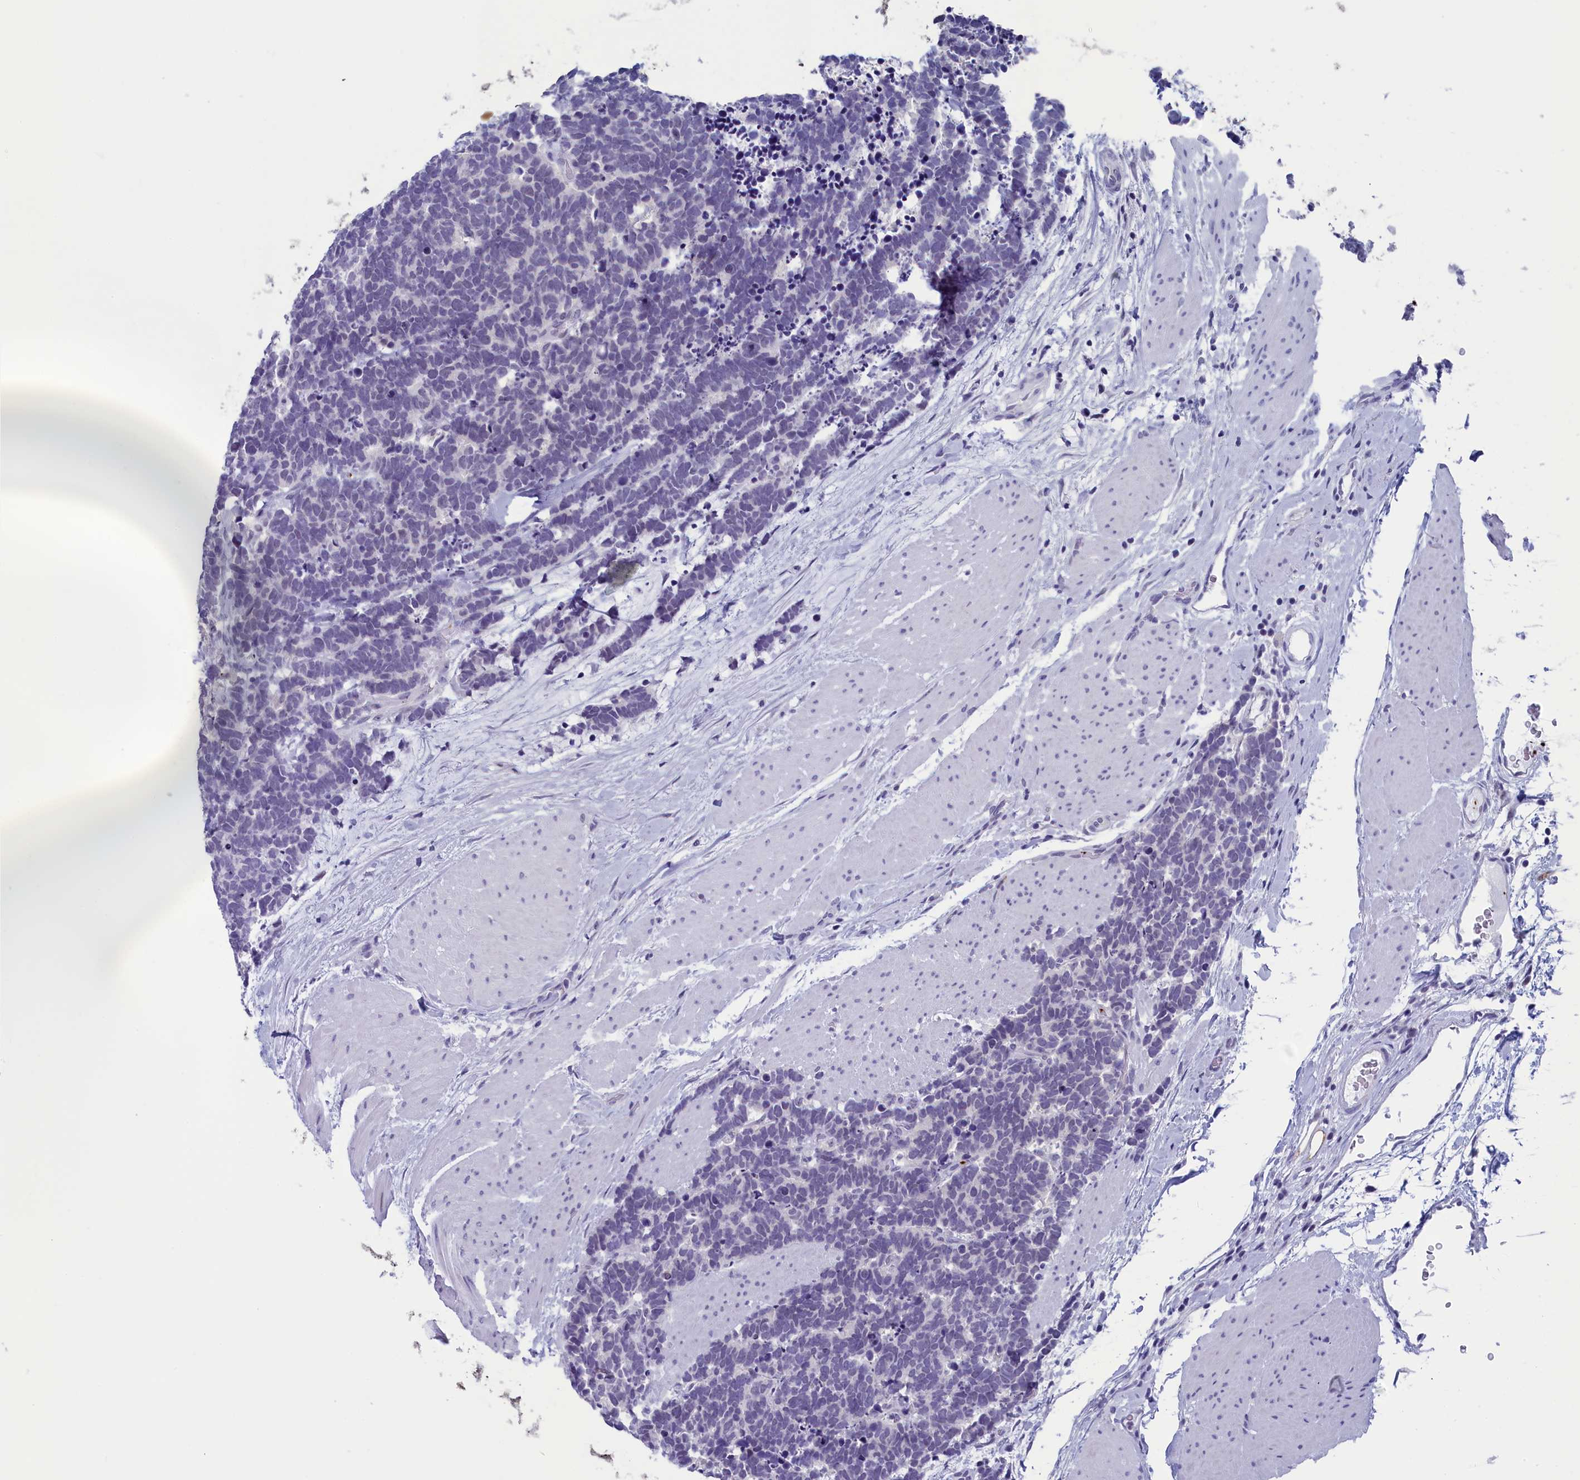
{"staining": {"intensity": "negative", "quantity": "none", "location": "none"}, "tissue": "carcinoid", "cell_type": "Tumor cells", "image_type": "cancer", "snomed": [{"axis": "morphology", "description": "Carcinoma, NOS"}, {"axis": "morphology", "description": "Carcinoid, malignant, NOS"}, {"axis": "topography", "description": "Urinary bladder"}], "caption": "An image of human carcinoid is negative for staining in tumor cells. (Brightfield microscopy of DAB (3,3'-diaminobenzidine) immunohistochemistry (IHC) at high magnification).", "gene": "AIFM2", "patient": {"sex": "male", "age": 57}}